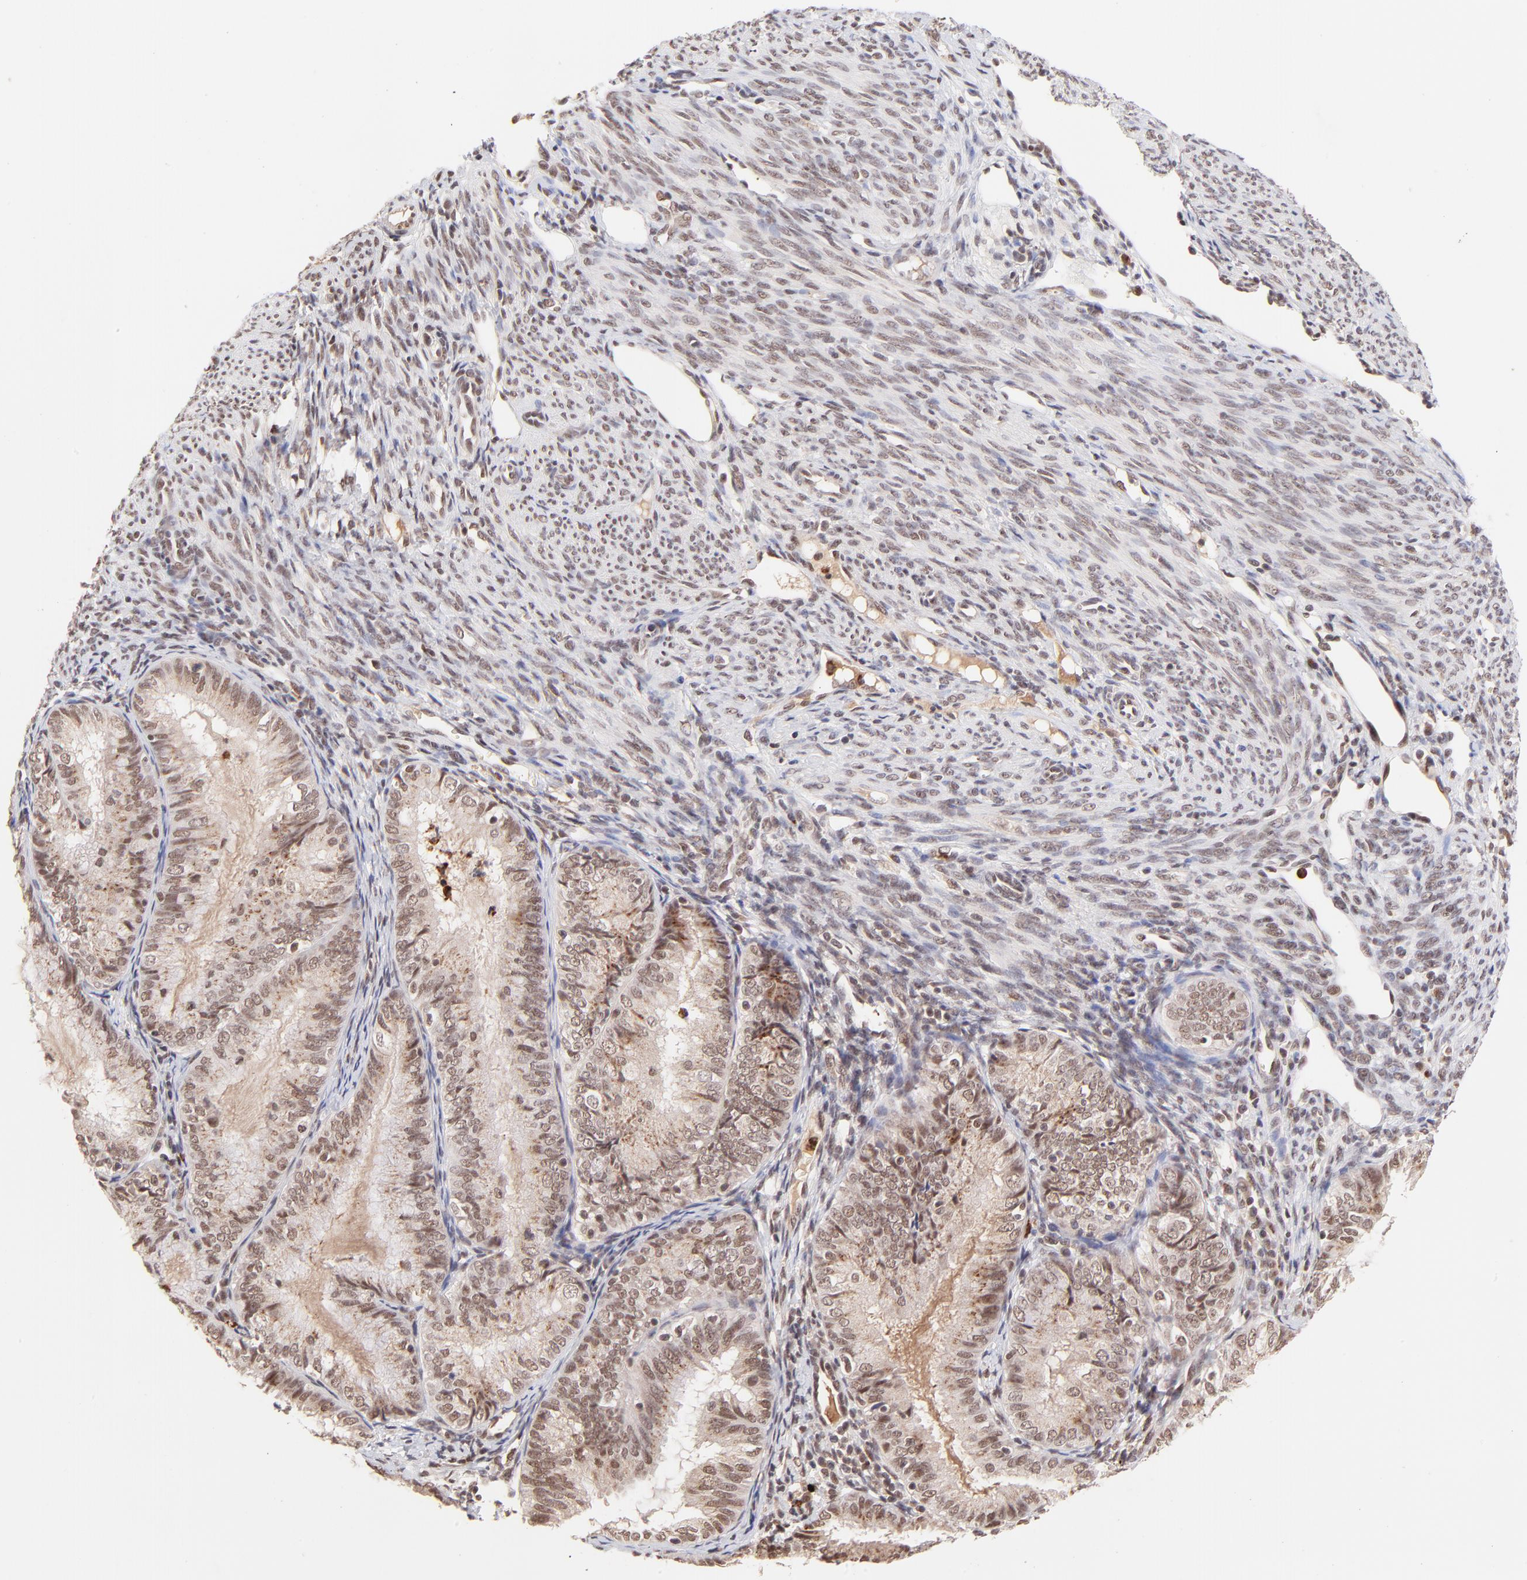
{"staining": {"intensity": "weak", "quantity": ">75%", "location": "nuclear"}, "tissue": "endometrial cancer", "cell_type": "Tumor cells", "image_type": "cancer", "snomed": [{"axis": "morphology", "description": "Adenocarcinoma, NOS"}, {"axis": "topography", "description": "Endometrium"}], "caption": "Endometrial cancer (adenocarcinoma) stained with DAB (3,3'-diaminobenzidine) immunohistochemistry (IHC) displays low levels of weak nuclear positivity in approximately >75% of tumor cells.", "gene": "MED12", "patient": {"sex": "female", "age": 66}}